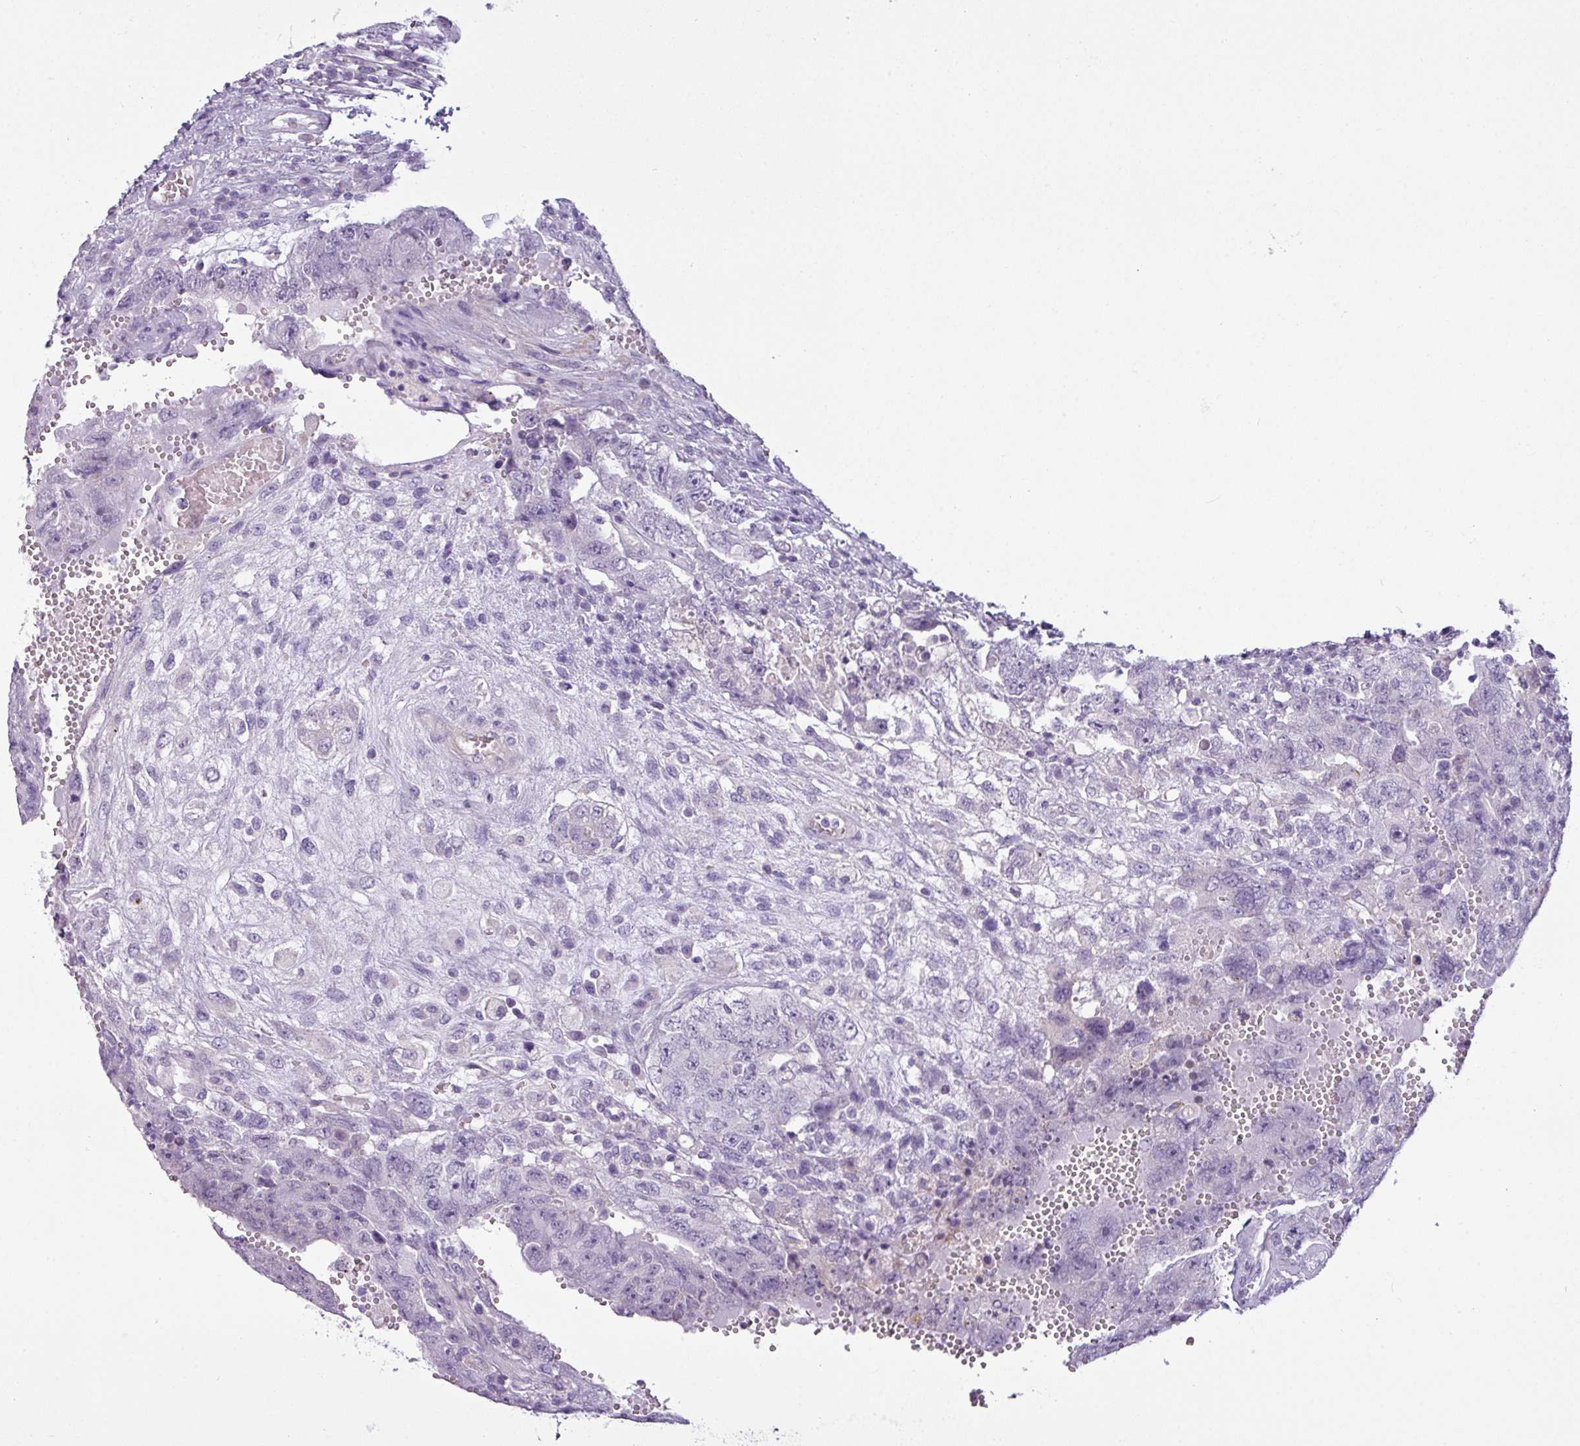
{"staining": {"intensity": "negative", "quantity": "none", "location": "none"}, "tissue": "testis cancer", "cell_type": "Tumor cells", "image_type": "cancer", "snomed": [{"axis": "morphology", "description": "Carcinoma, Embryonal, NOS"}, {"axis": "topography", "description": "Testis"}], "caption": "Immunohistochemical staining of testis embryonal carcinoma demonstrates no significant expression in tumor cells.", "gene": "TMEM178B", "patient": {"sex": "male", "age": 26}}